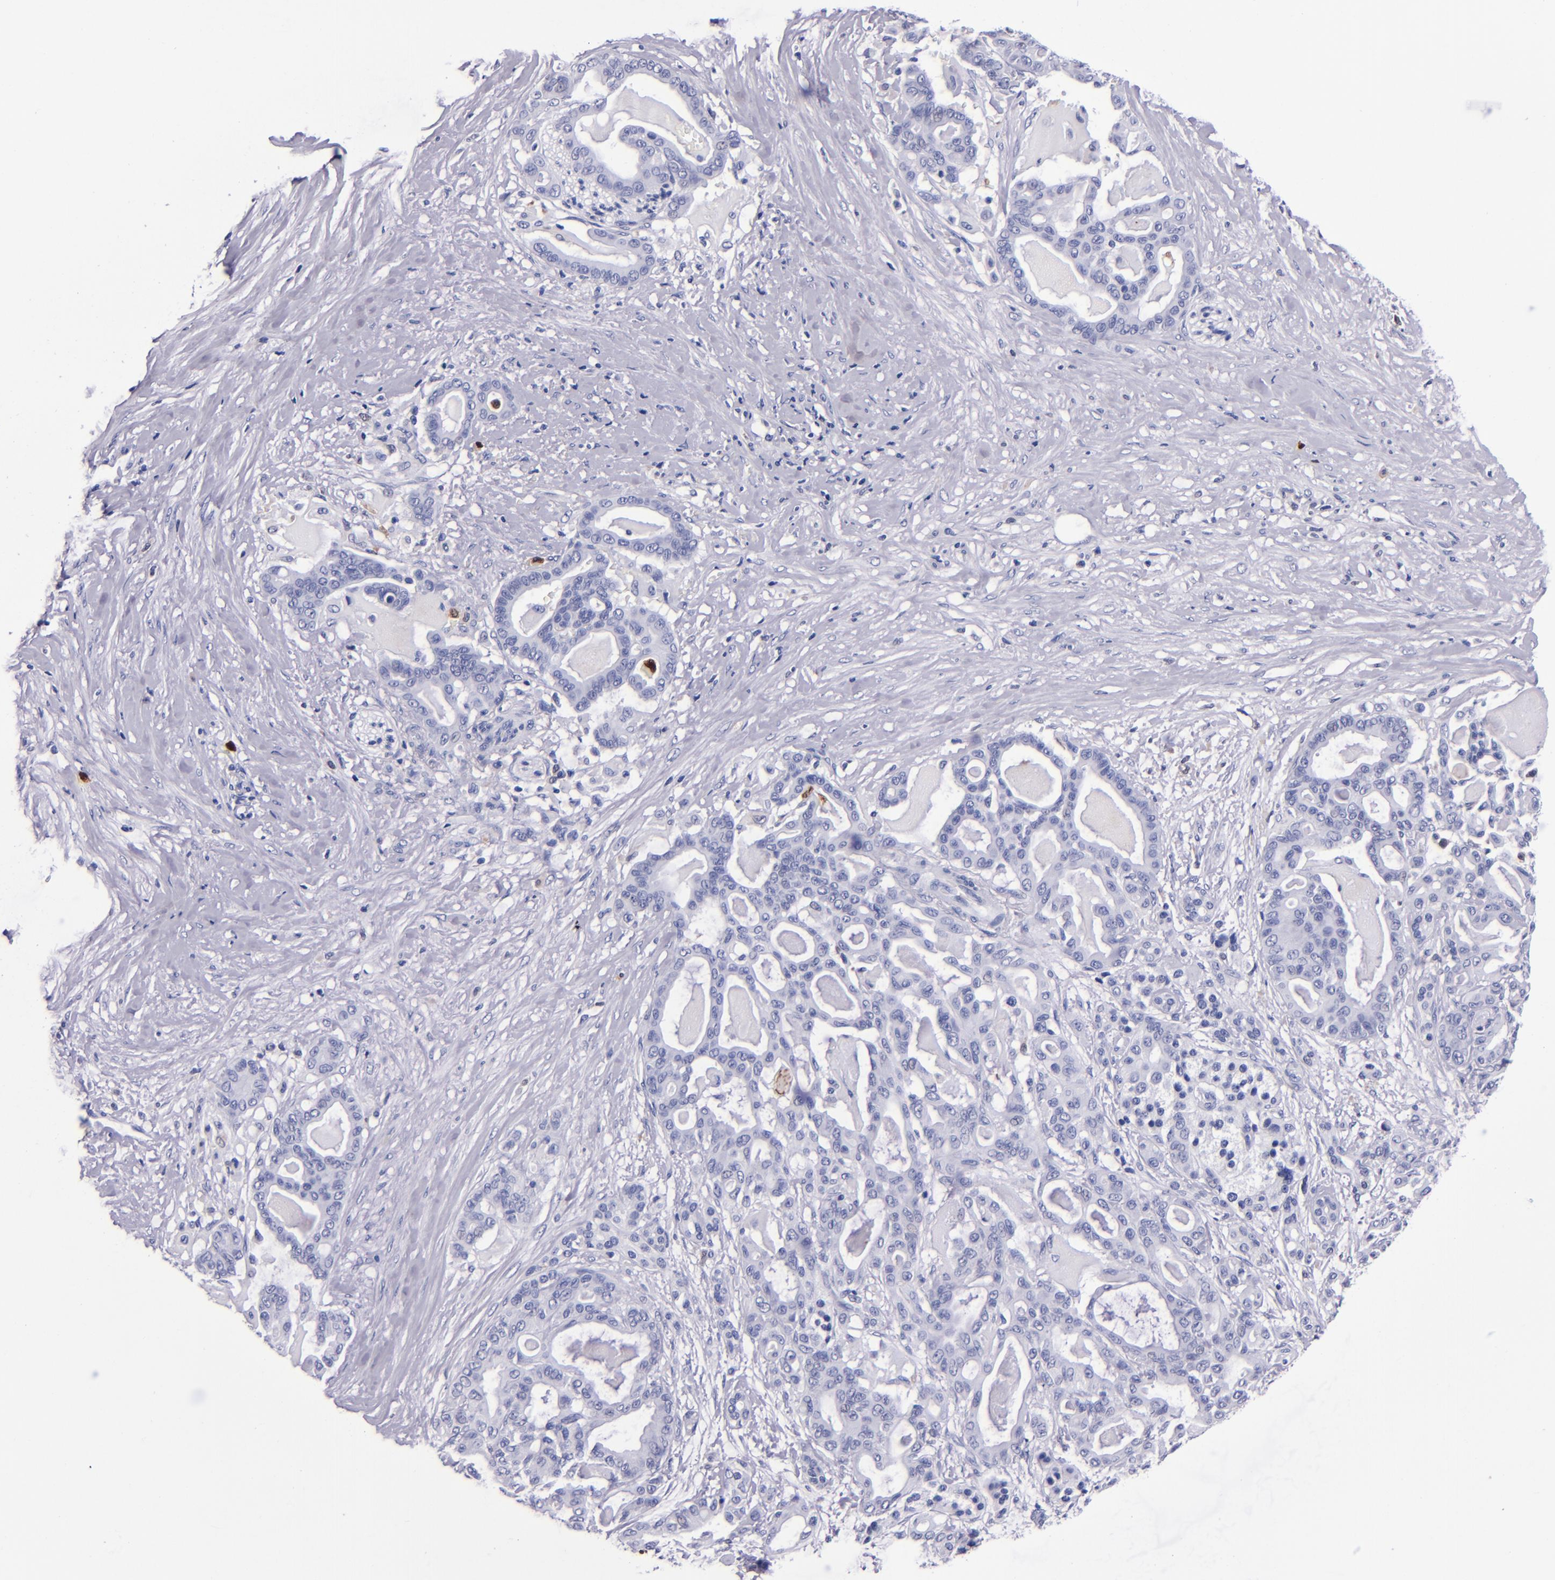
{"staining": {"intensity": "negative", "quantity": "none", "location": "none"}, "tissue": "pancreatic cancer", "cell_type": "Tumor cells", "image_type": "cancer", "snomed": [{"axis": "morphology", "description": "Adenocarcinoma, NOS"}, {"axis": "topography", "description": "Pancreas"}], "caption": "The image demonstrates no significant staining in tumor cells of pancreatic adenocarcinoma. (DAB (3,3'-diaminobenzidine) immunohistochemistry, high magnification).", "gene": "S100A8", "patient": {"sex": "male", "age": 63}}